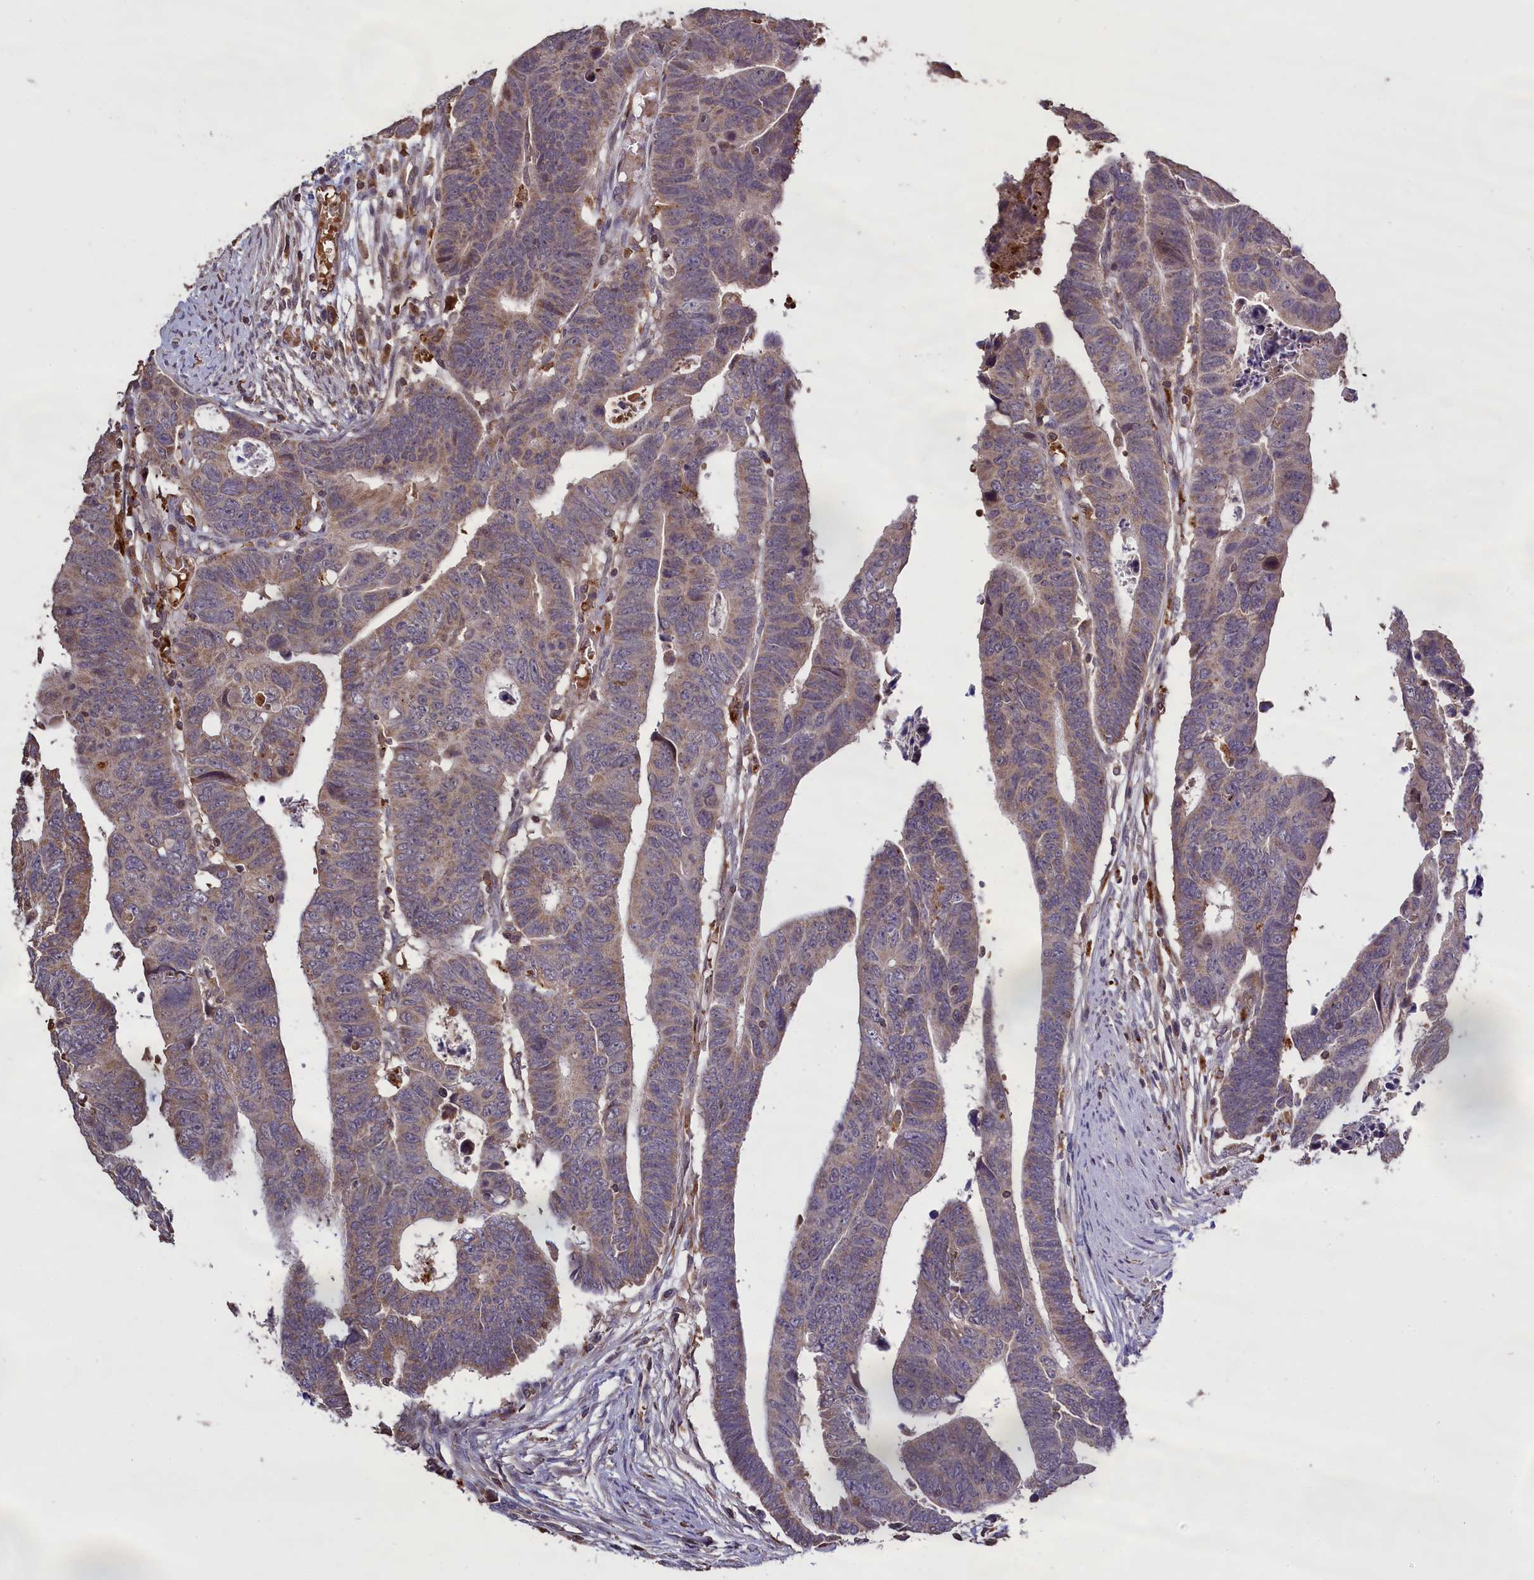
{"staining": {"intensity": "weak", "quantity": "25%-75%", "location": "cytoplasmic/membranous"}, "tissue": "colorectal cancer", "cell_type": "Tumor cells", "image_type": "cancer", "snomed": [{"axis": "morphology", "description": "Adenocarcinoma, NOS"}, {"axis": "topography", "description": "Rectum"}], "caption": "Brown immunohistochemical staining in adenocarcinoma (colorectal) reveals weak cytoplasmic/membranous expression in about 25%-75% of tumor cells.", "gene": "CLRN2", "patient": {"sex": "female", "age": 65}}